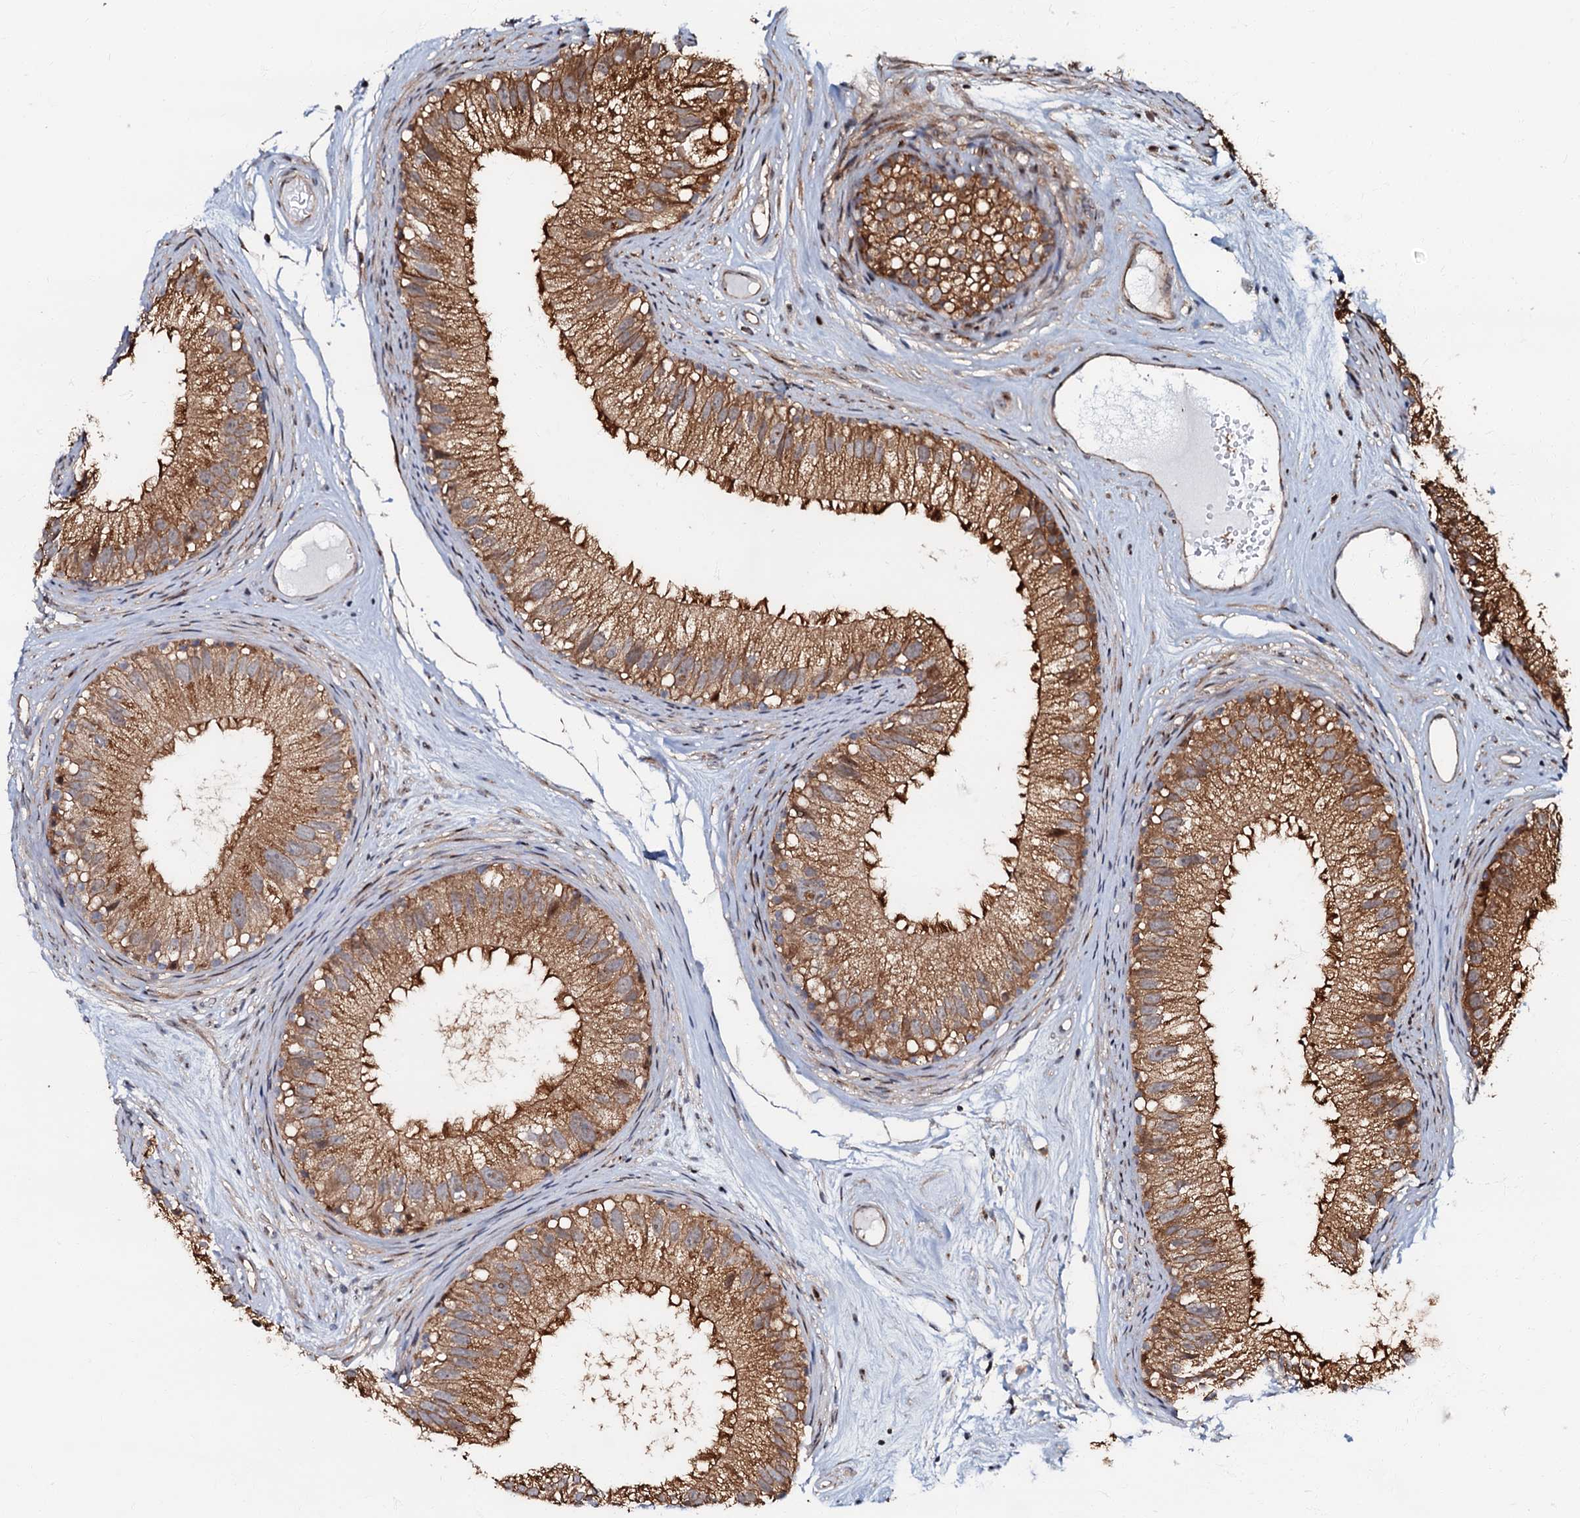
{"staining": {"intensity": "moderate", "quantity": ">75%", "location": "cytoplasmic/membranous"}, "tissue": "epididymis", "cell_type": "Glandular cells", "image_type": "normal", "snomed": [{"axis": "morphology", "description": "Normal tissue, NOS"}, {"axis": "topography", "description": "Epididymis"}], "caption": "Moderate cytoplasmic/membranous positivity is present in approximately >75% of glandular cells in unremarkable epididymis. (DAB (3,3'-diaminobenzidine) IHC, brown staining for protein, blue staining for nuclei).", "gene": "OSBP", "patient": {"sex": "male", "age": 77}}